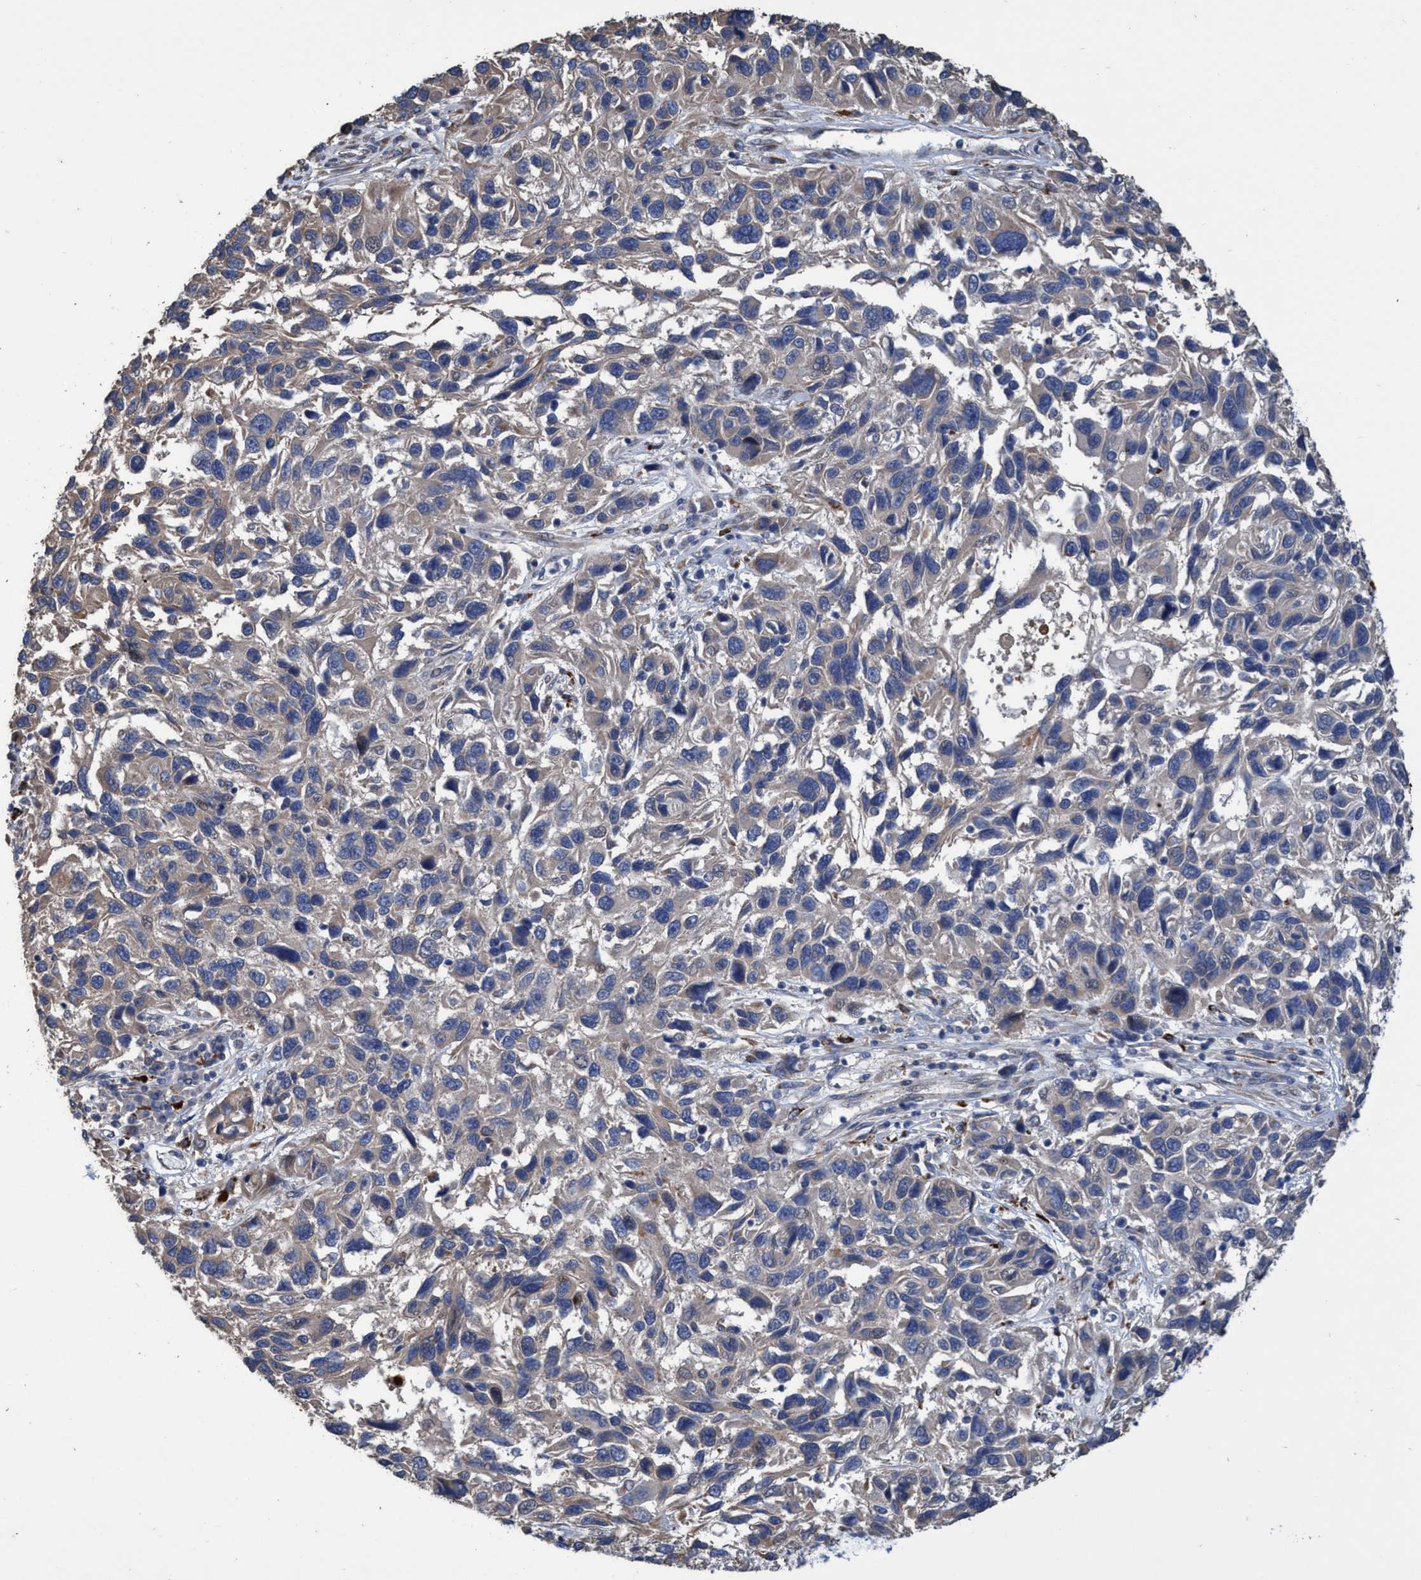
{"staining": {"intensity": "negative", "quantity": "none", "location": "none"}, "tissue": "melanoma", "cell_type": "Tumor cells", "image_type": "cancer", "snomed": [{"axis": "morphology", "description": "Malignant melanoma, NOS"}, {"axis": "topography", "description": "Skin"}], "caption": "Protein analysis of melanoma reveals no significant staining in tumor cells. Brightfield microscopy of immunohistochemistry stained with DAB (3,3'-diaminobenzidine) (brown) and hematoxylin (blue), captured at high magnification.", "gene": "BBS9", "patient": {"sex": "male", "age": 53}}